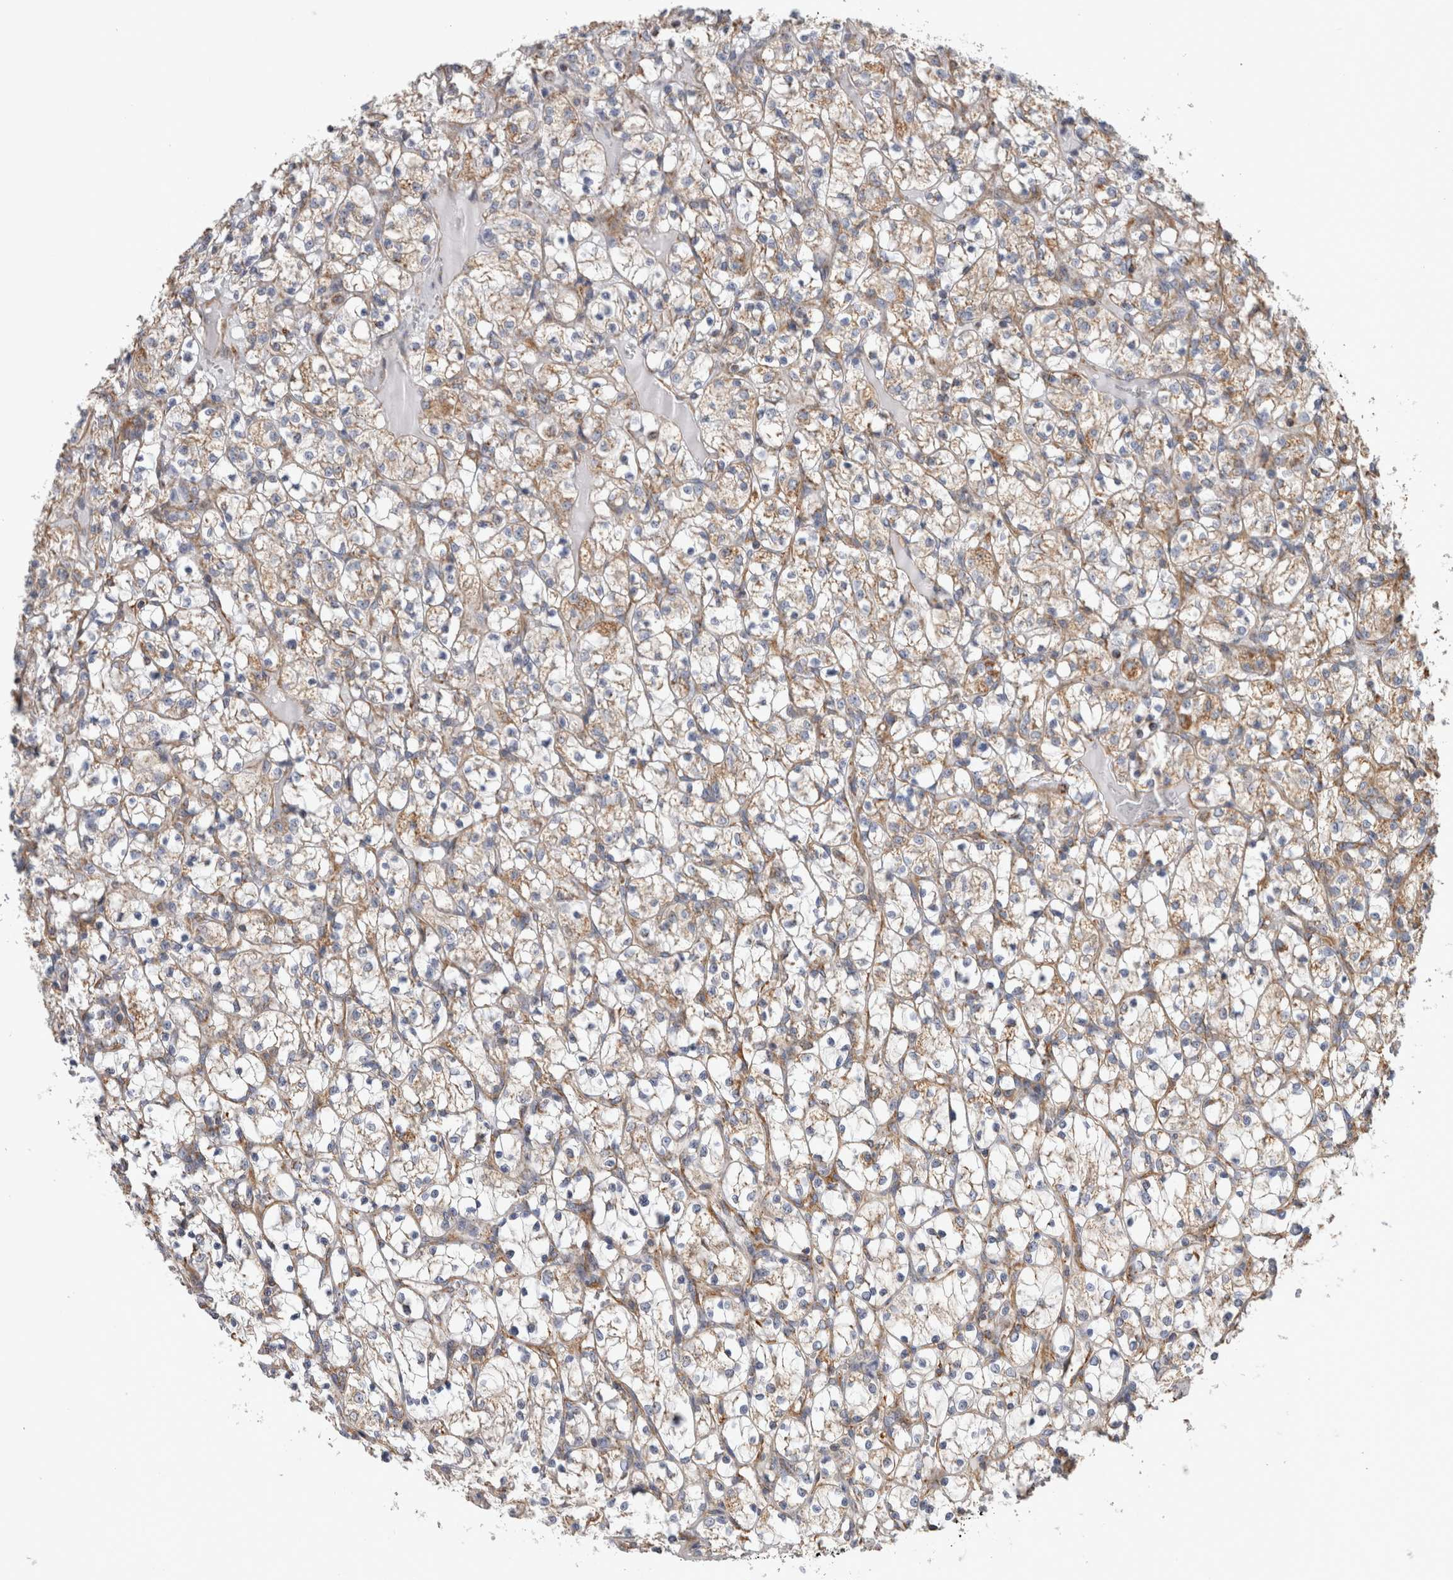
{"staining": {"intensity": "weak", "quantity": ">75%", "location": "cytoplasmic/membranous"}, "tissue": "renal cancer", "cell_type": "Tumor cells", "image_type": "cancer", "snomed": [{"axis": "morphology", "description": "Adenocarcinoma, NOS"}, {"axis": "topography", "description": "Kidney"}], "caption": "Protein expression analysis of renal cancer (adenocarcinoma) shows weak cytoplasmic/membranous expression in approximately >75% of tumor cells.", "gene": "SFXN2", "patient": {"sex": "female", "age": 69}}